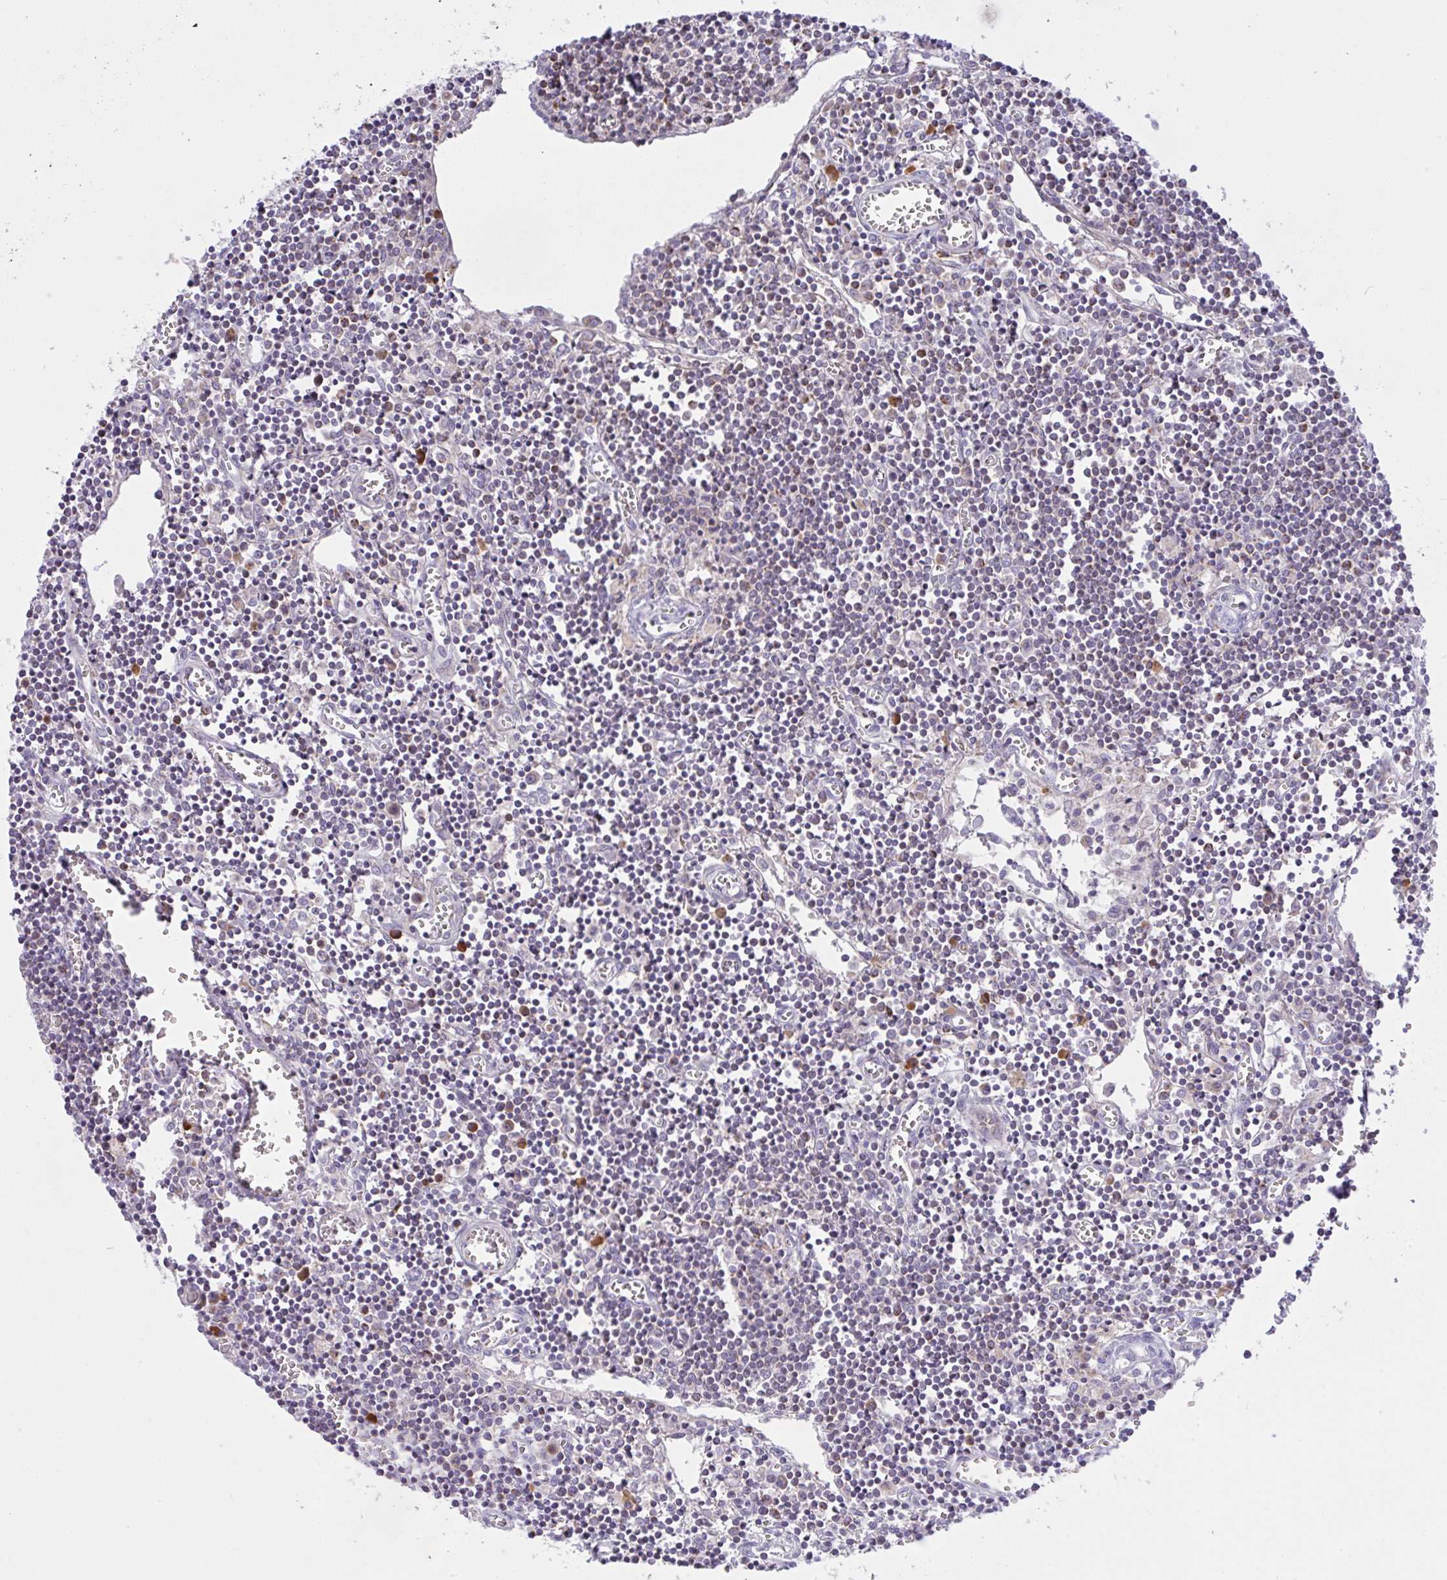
{"staining": {"intensity": "moderate", "quantity": "<25%", "location": "cytoplasmic/membranous"}, "tissue": "lymph node", "cell_type": "Non-germinal center cells", "image_type": "normal", "snomed": [{"axis": "morphology", "description": "Normal tissue, NOS"}, {"axis": "topography", "description": "Lymph node"}], "caption": "Immunohistochemistry (IHC) photomicrograph of benign lymph node: human lymph node stained using immunohistochemistry (IHC) shows low levels of moderate protein expression localized specifically in the cytoplasmic/membranous of non-germinal center cells, appearing as a cytoplasmic/membranous brown color.", "gene": "CHDH", "patient": {"sex": "male", "age": 66}}